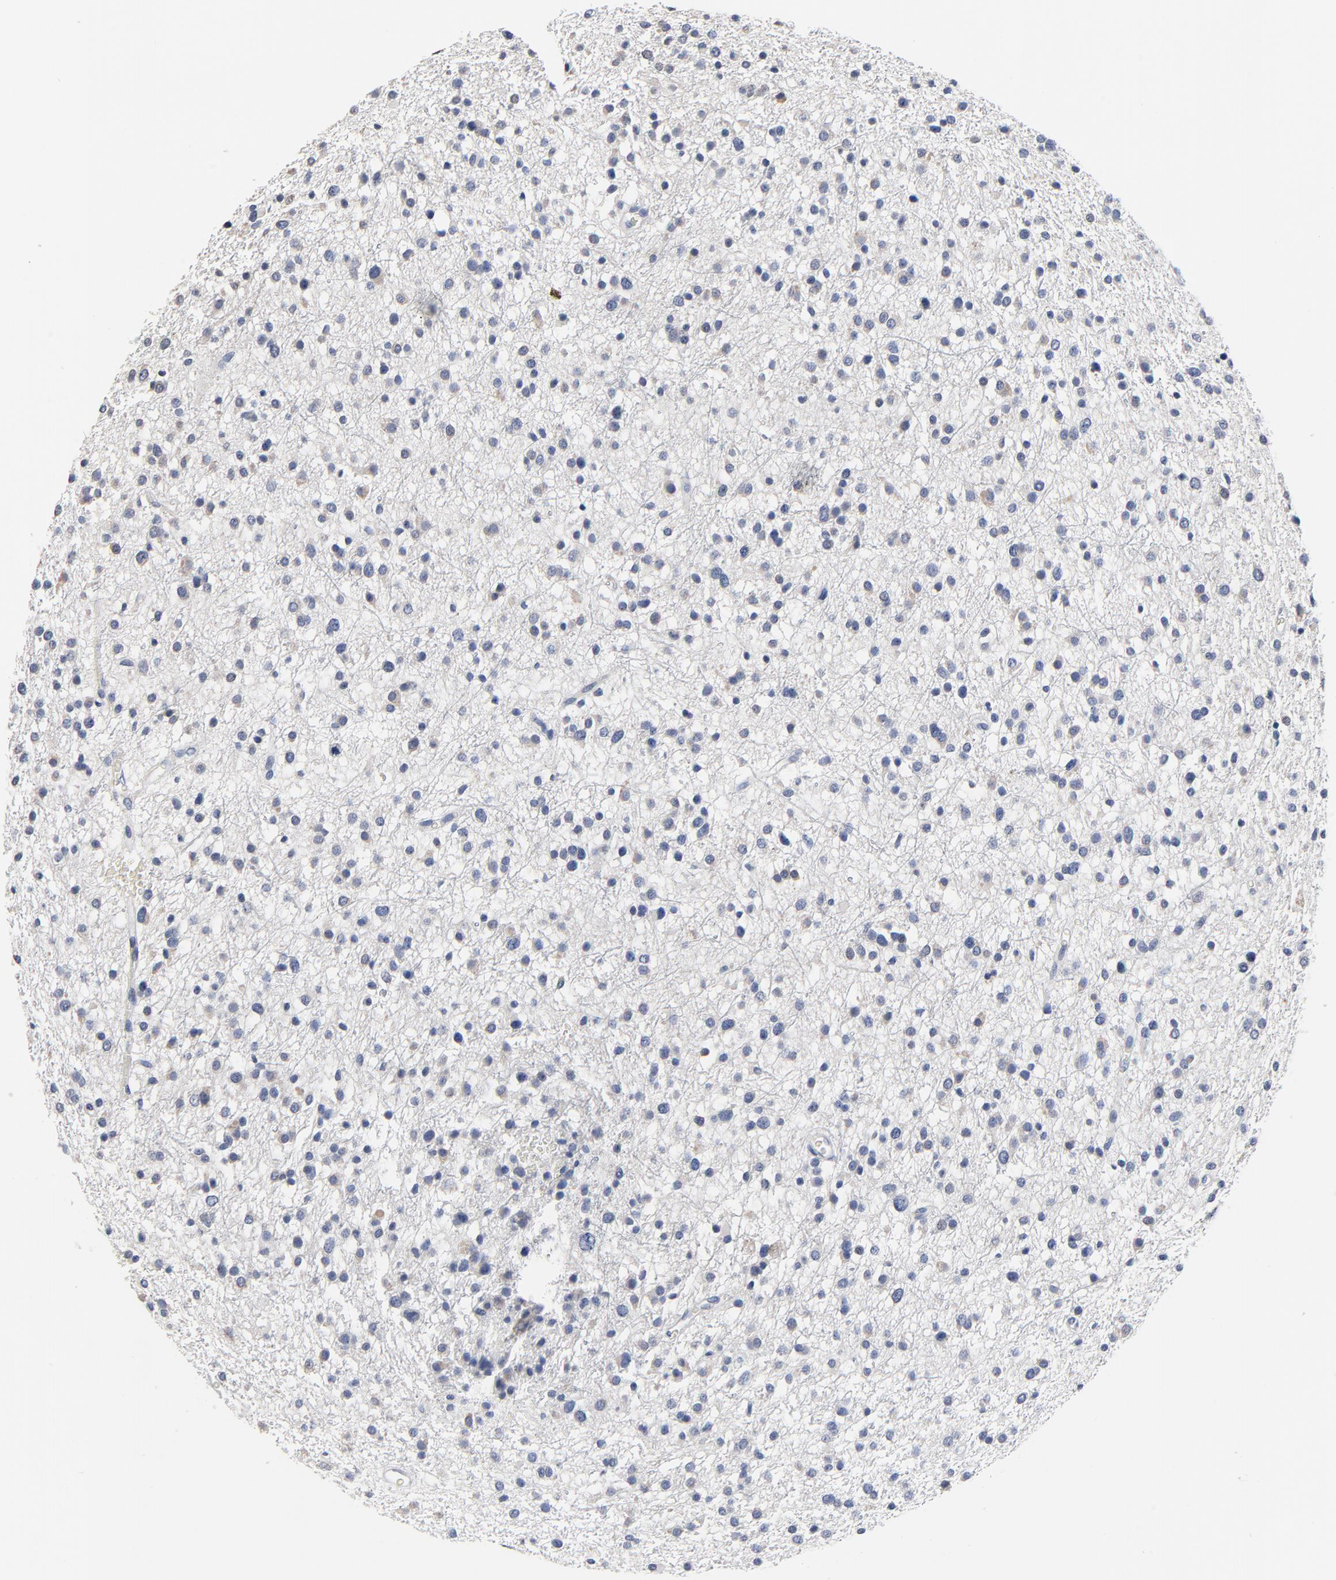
{"staining": {"intensity": "negative", "quantity": "none", "location": "none"}, "tissue": "glioma", "cell_type": "Tumor cells", "image_type": "cancer", "snomed": [{"axis": "morphology", "description": "Glioma, malignant, Low grade"}, {"axis": "topography", "description": "Brain"}], "caption": "This is an immunohistochemistry (IHC) photomicrograph of human glioma. There is no expression in tumor cells.", "gene": "FBXL5", "patient": {"sex": "female", "age": 36}}